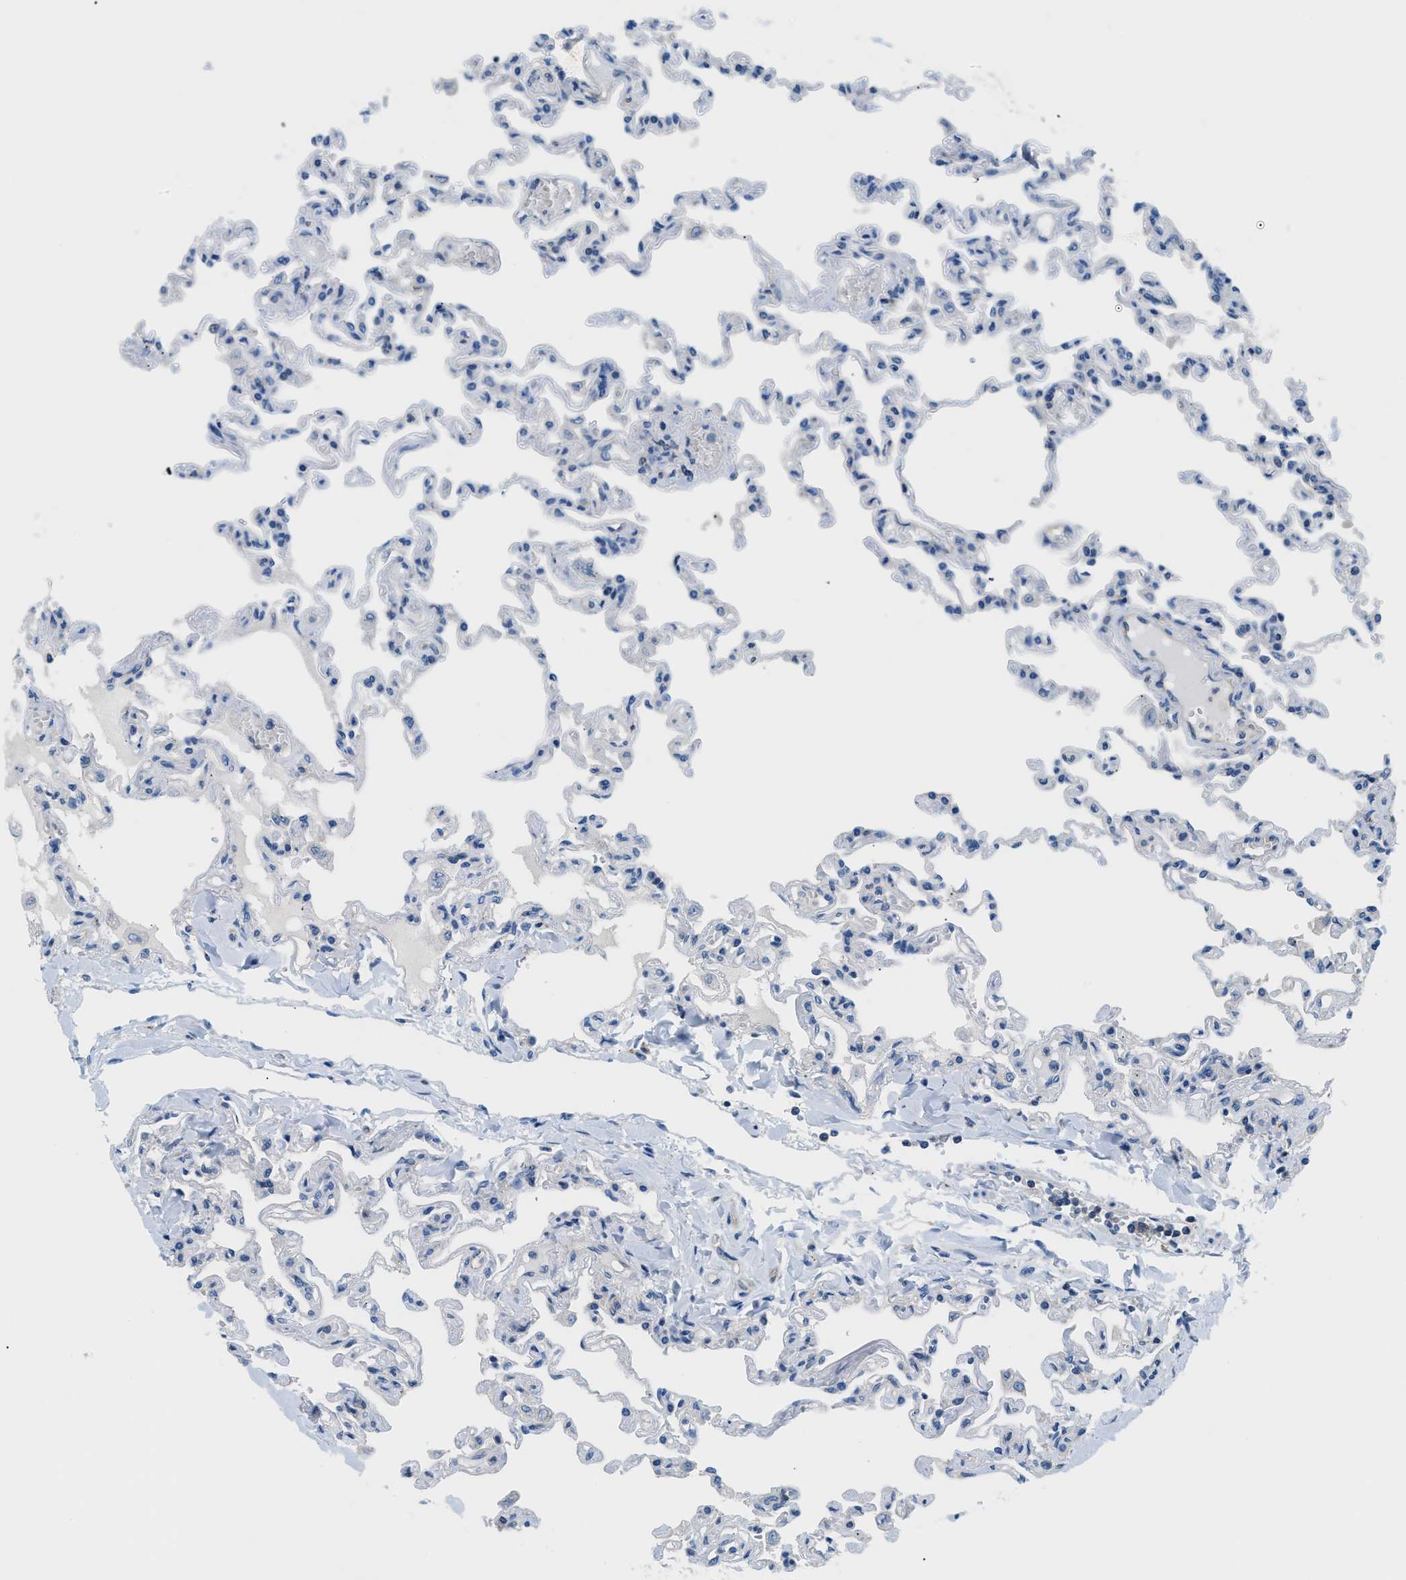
{"staining": {"intensity": "negative", "quantity": "none", "location": "none"}, "tissue": "lung", "cell_type": "Alveolar cells", "image_type": "normal", "snomed": [{"axis": "morphology", "description": "Normal tissue, NOS"}, {"axis": "topography", "description": "Lung"}], "caption": "High power microscopy photomicrograph of an immunohistochemistry (IHC) photomicrograph of unremarkable lung, revealing no significant staining in alveolar cells.", "gene": "ORAI1", "patient": {"sex": "male", "age": 21}}